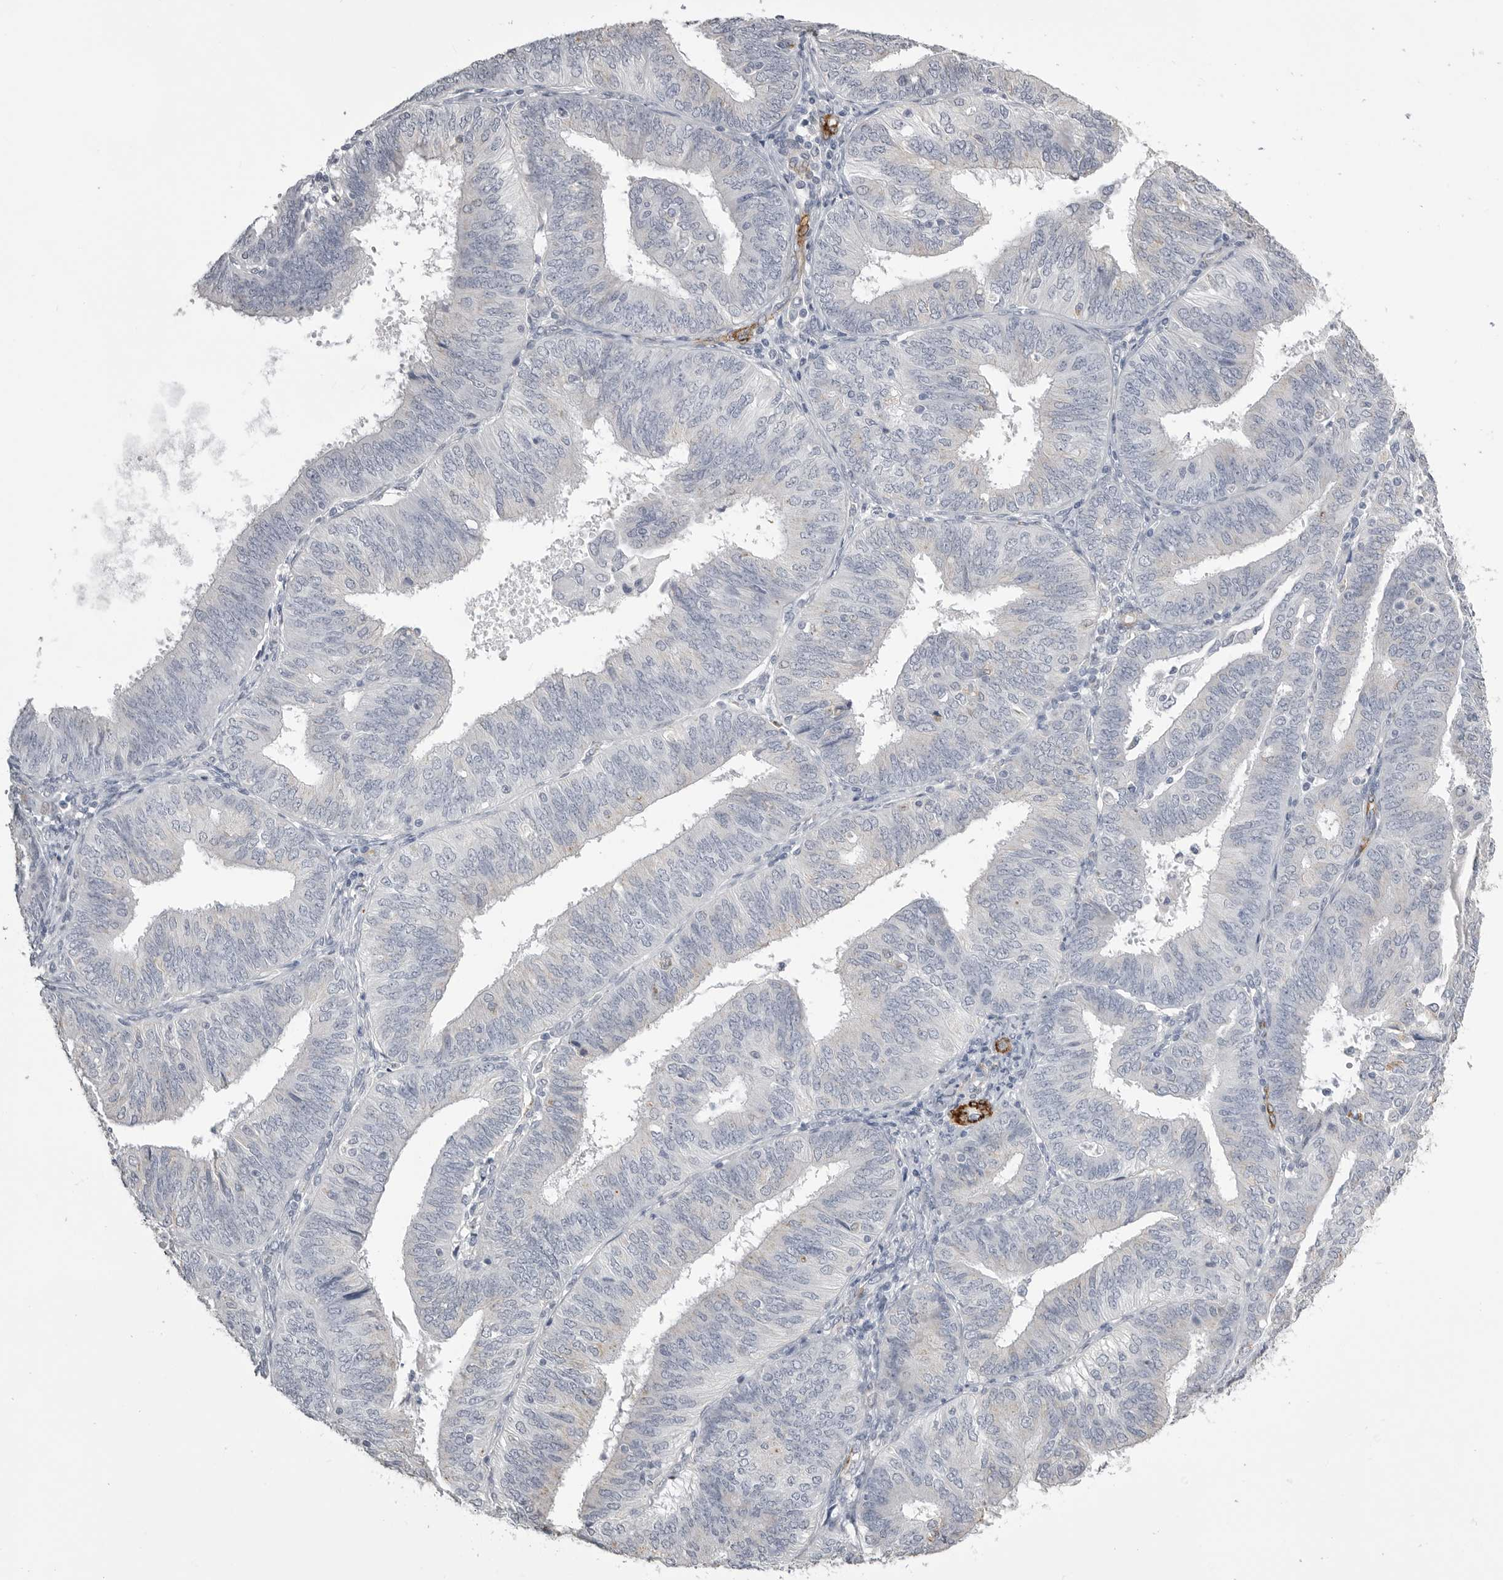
{"staining": {"intensity": "negative", "quantity": "none", "location": "none"}, "tissue": "endometrial cancer", "cell_type": "Tumor cells", "image_type": "cancer", "snomed": [{"axis": "morphology", "description": "Adenocarcinoma, NOS"}, {"axis": "topography", "description": "Endometrium"}], "caption": "There is no significant staining in tumor cells of endometrial adenocarcinoma. (Immunohistochemistry (ihc), brightfield microscopy, high magnification).", "gene": "AOC3", "patient": {"sex": "female", "age": 58}}